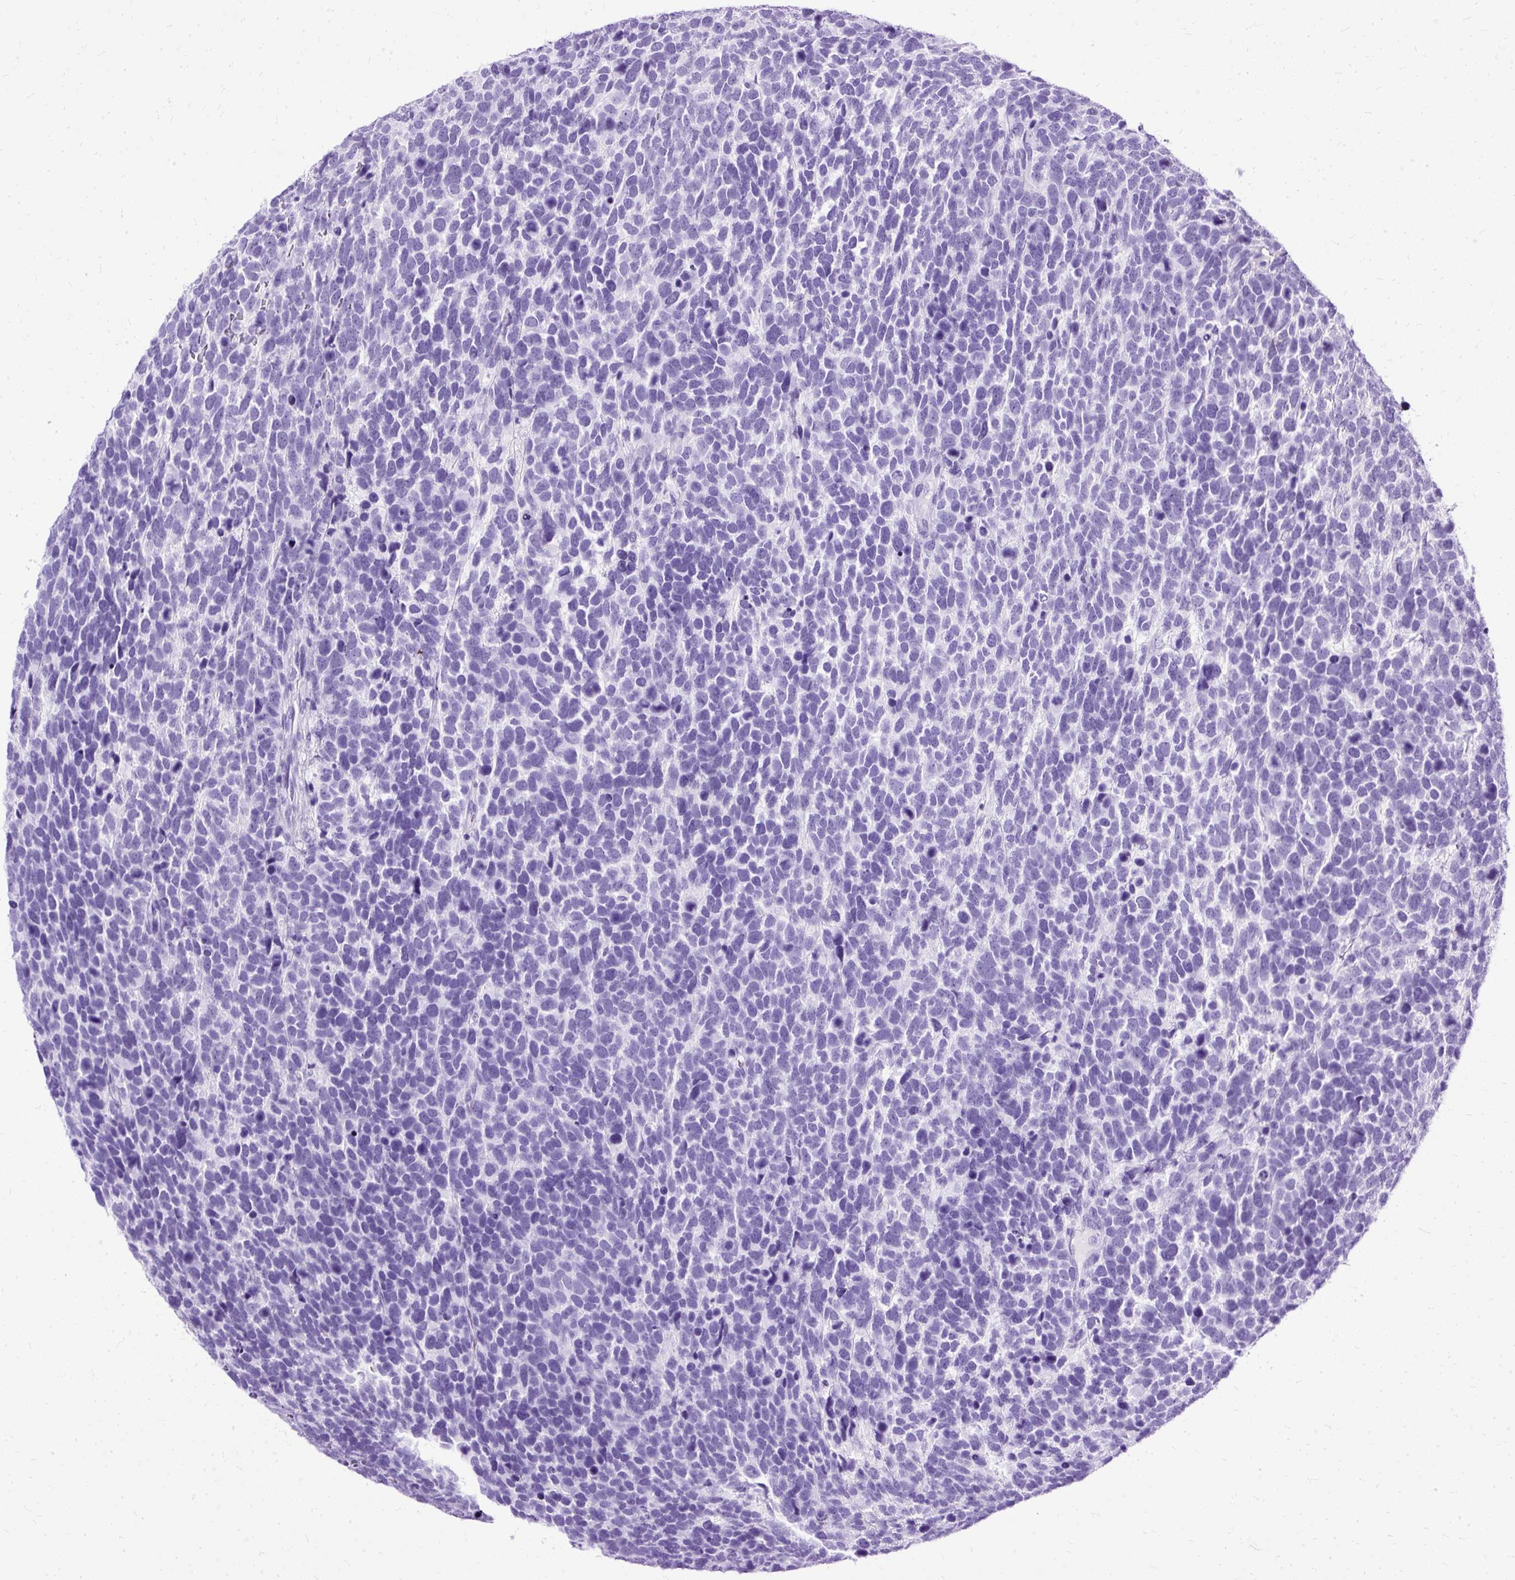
{"staining": {"intensity": "negative", "quantity": "none", "location": "none"}, "tissue": "urothelial cancer", "cell_type": "Tumor cells", "image_type": "cancer", "snomed": [{"axis": "morphology", "description": "Urothelial carcinoma, High grade"}, {"axis": "topography", "description": "Urinary bladder"}], "caption": "Tumor cells are negative for brown protein staining in urothelial cancer. Brightfield microscopy of IHC stained with DAB (brown) and hematoxylin (blue), captured at high magnification.", "gene": "SLC8A2", "patient": {"sex": "female", "age": 82}}